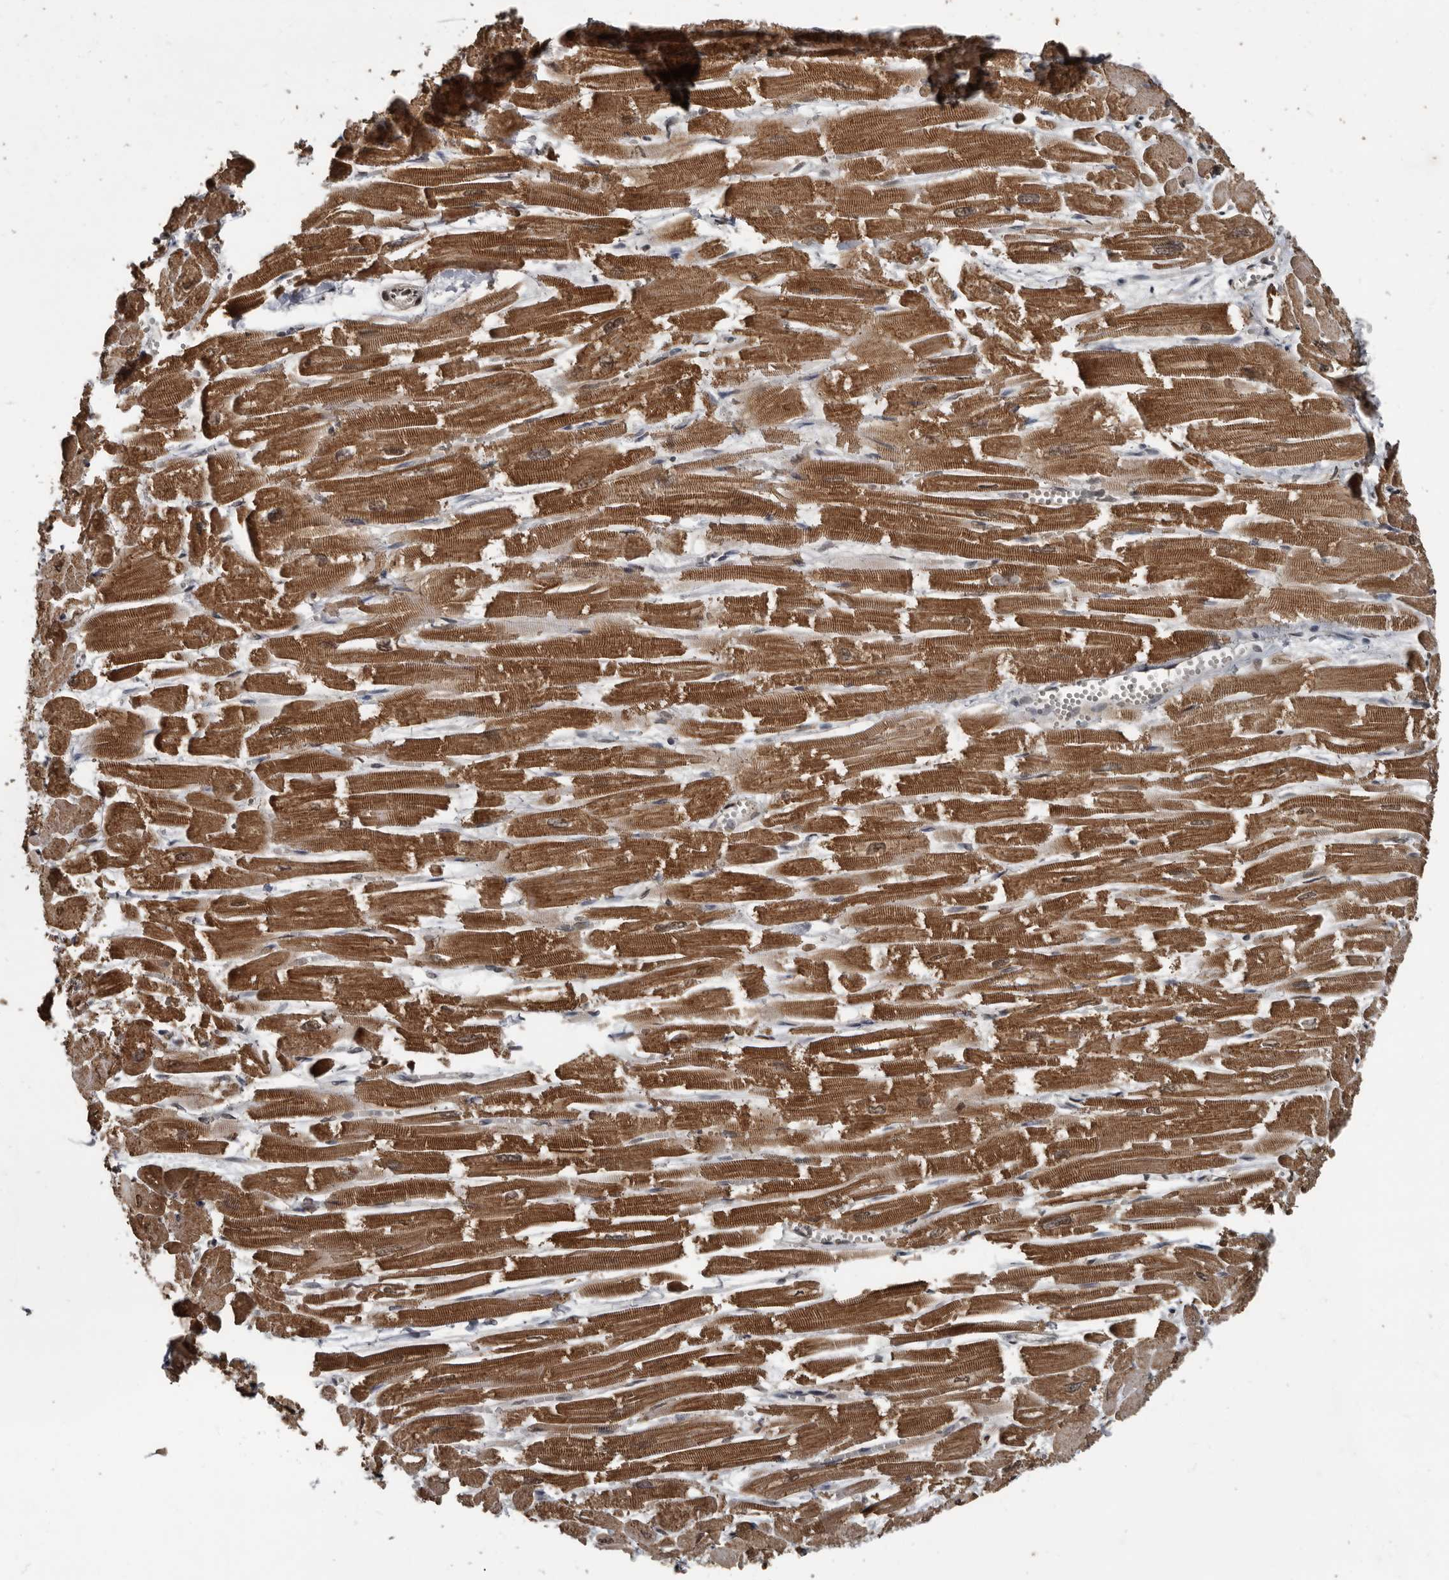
{"staining": {"intensity": "strong", "quantity": ">75%", "location": "cytoplasmic/membranous"}, "tissue": "heart muscle", "cell_type": "Cardiomyocytes", "image_type": "normal", "snomed": [{"axis": "morphology", "description": "Normal tissue, NOS"}, {"axis": "topography", "description": "Heart"}], "caption": "Immunohistochemical staining of benign heart muscle demonstrates high levels of strong cytoplasmic/membranous positivity in approximately >75% of cardiomyocytes.", "gene": "CHD1L", "patient": {"sex": "male", "age": 54}}